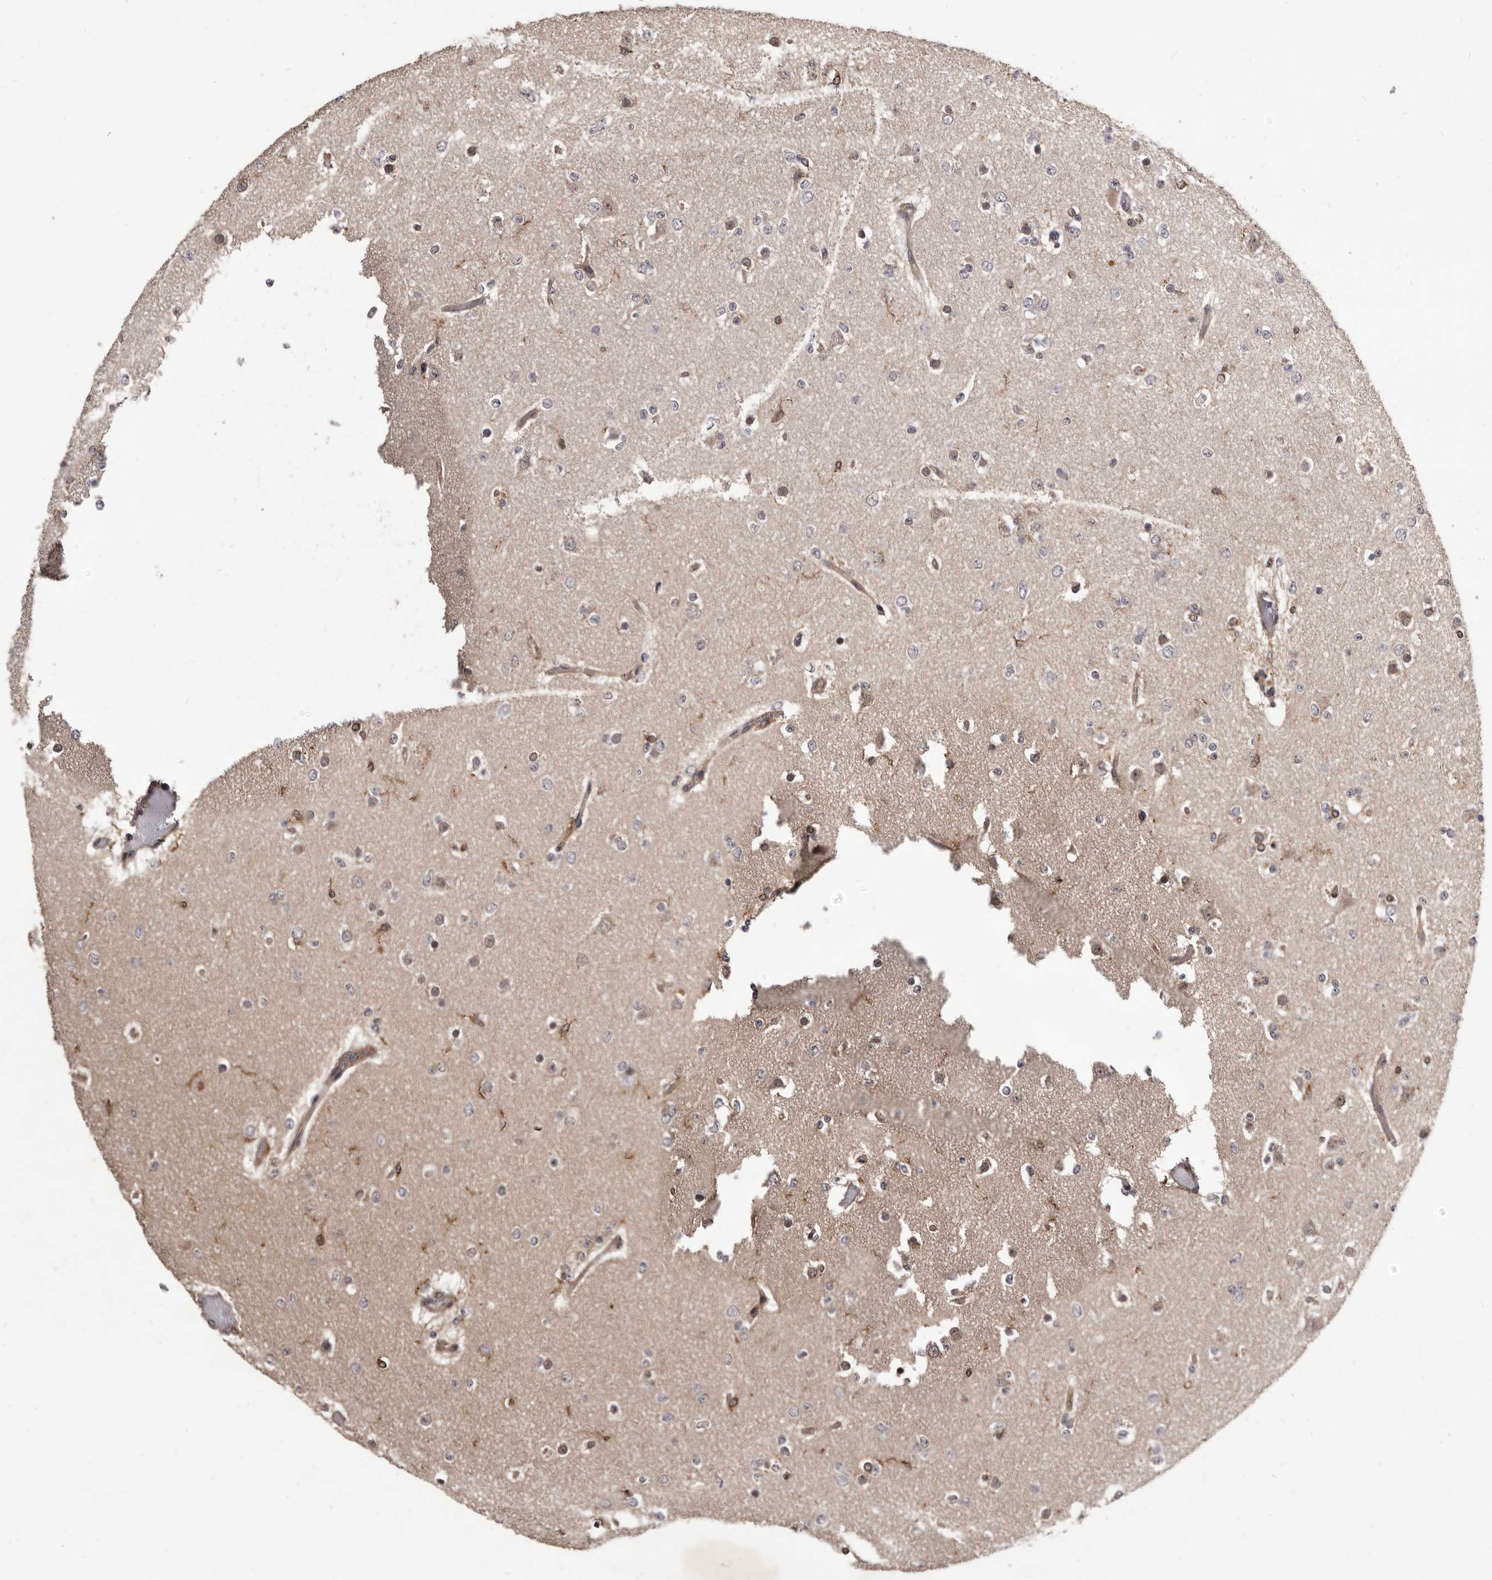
{"staining": {"intensity": "weak", "quantity": "<25%", "location": "cytoplasmic/membranous,nuclear"}, "tissue": "glioma", "cell_type": "Tumor cells", "image_type": "cancer", "snomed": [{"axis": "morphology", "description": "Glioma, malignant, Low grade"}, {"axis": "topography", "description": "Brain"}], "caption": "Malignant glioma (low-grade) was stained to show a protein in brown. There is no significant expression in tumor cells.", "gene": "ADAMTS20", "patient": {"sex": "female", "age": 22}}